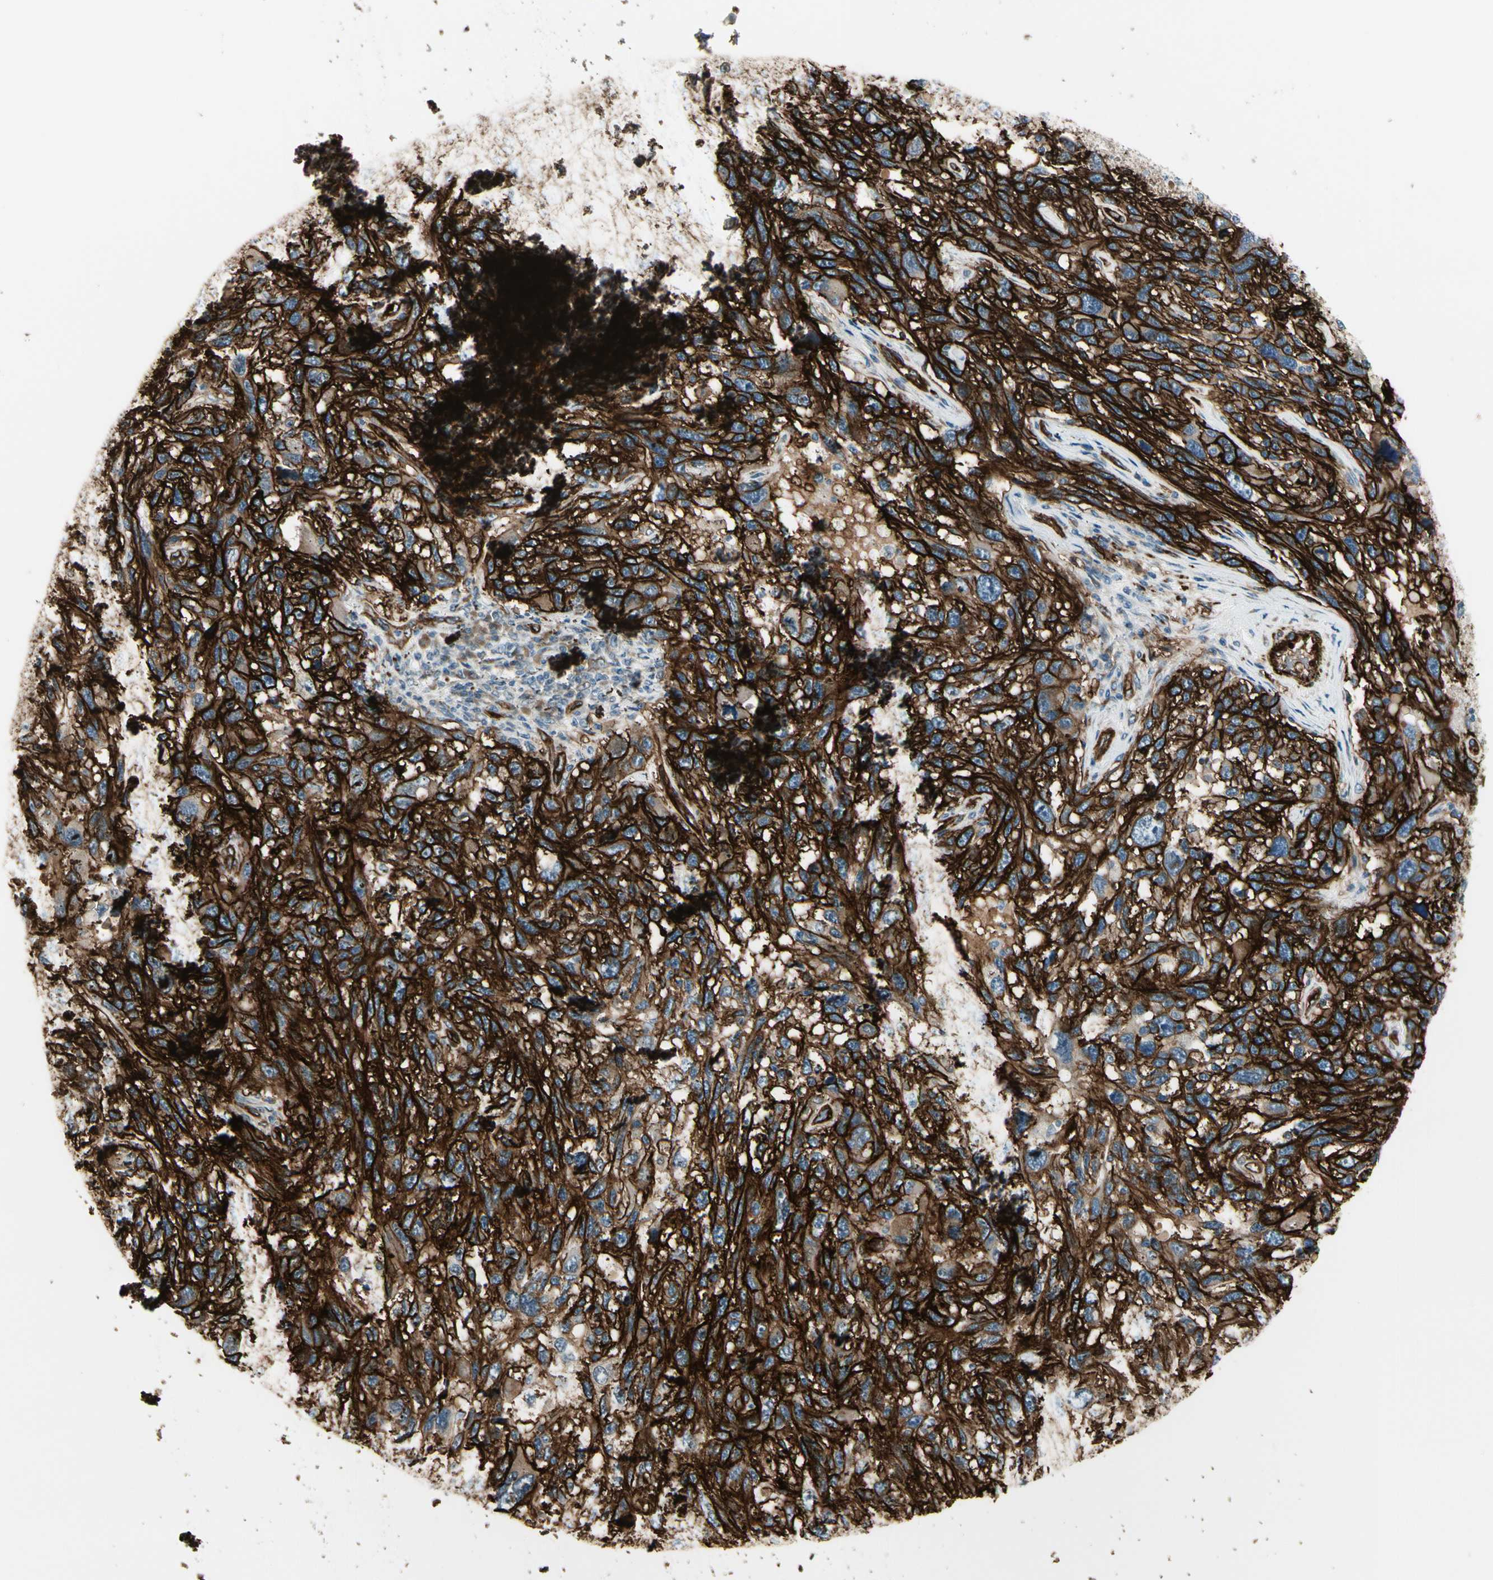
{"staining": {"intensity": "strong", "quantity": ">75%", "location": "cytoplasmic/membranous"}, "tissue": "melanoma", "cell_type": "Tumor cells", "image_type": "cancer", "snomed": [{"axis": "morphology", "description": "Malignant melanoma, NOS"}, {"axis": "topography", "description": "Skin"}], "caption": "Immunohistochemistry (IHC) of human melanoma shows high levels of strong cytoplasmic/membranous expression in approximately >75% of tumor cells.", "gene": "MCAM", "patient": {"sex": "male", "age": 53}}